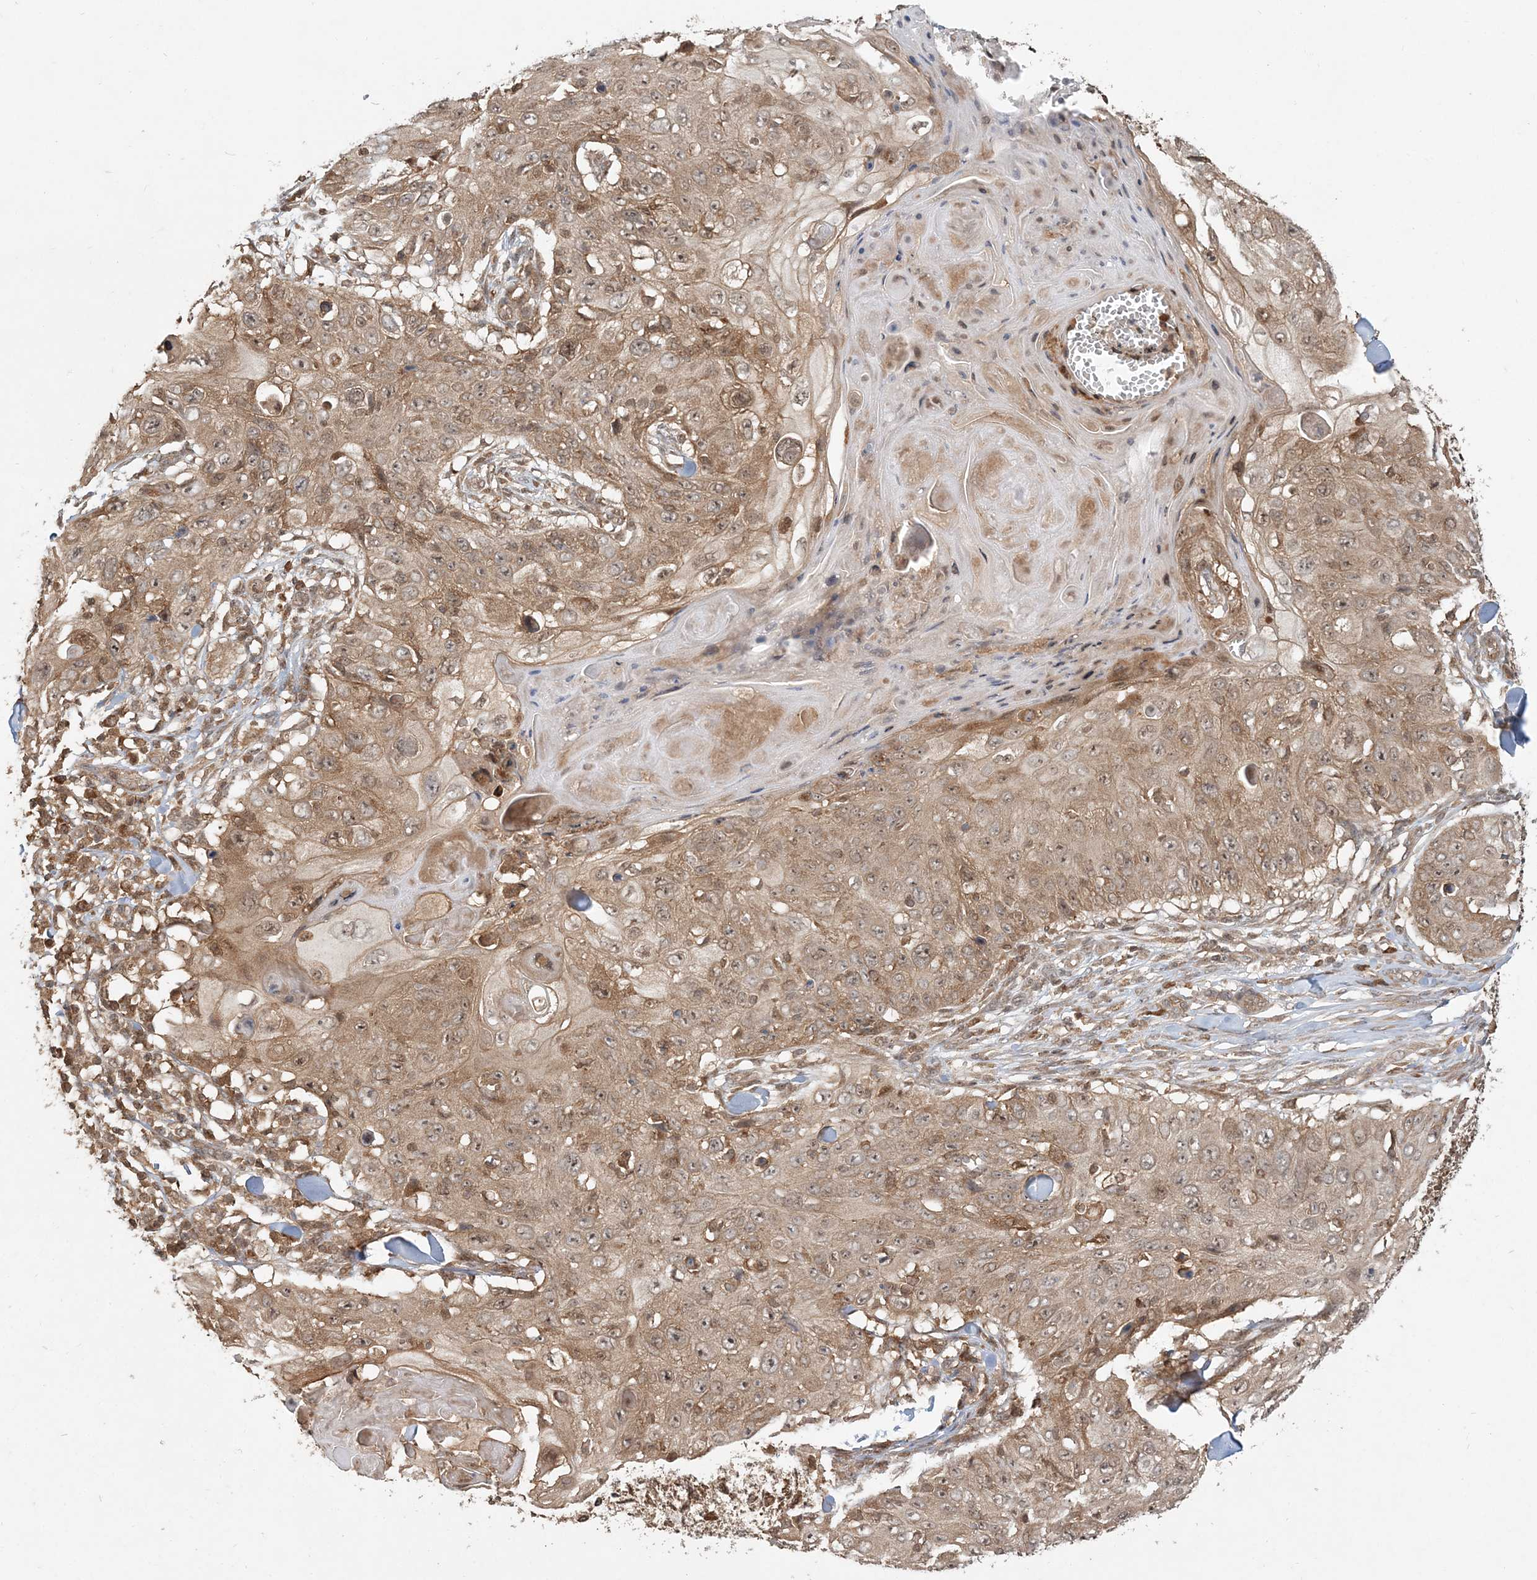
{"staining": {"intensity": "moderate", "quantity": ">75%", "location": "cytoplasmic/membranous"}, "tissue": "skin cancer", "cell_type": "Tumor cells", "image_type": "cancer", "snomed": [{"axis": "morphology", "description": "Squamous cell carcinoma, NOS"}, {"axis": "topography", "description": "Skin"}], "caption": "The histopathology image displays staining of skin squamous cell carcinoma, revealing moderate cytoplasmic/membranous protein expression (brown color) within tumor cells.", "gene": "CAB39", "patient": {"sex": "male", "age": 86}}